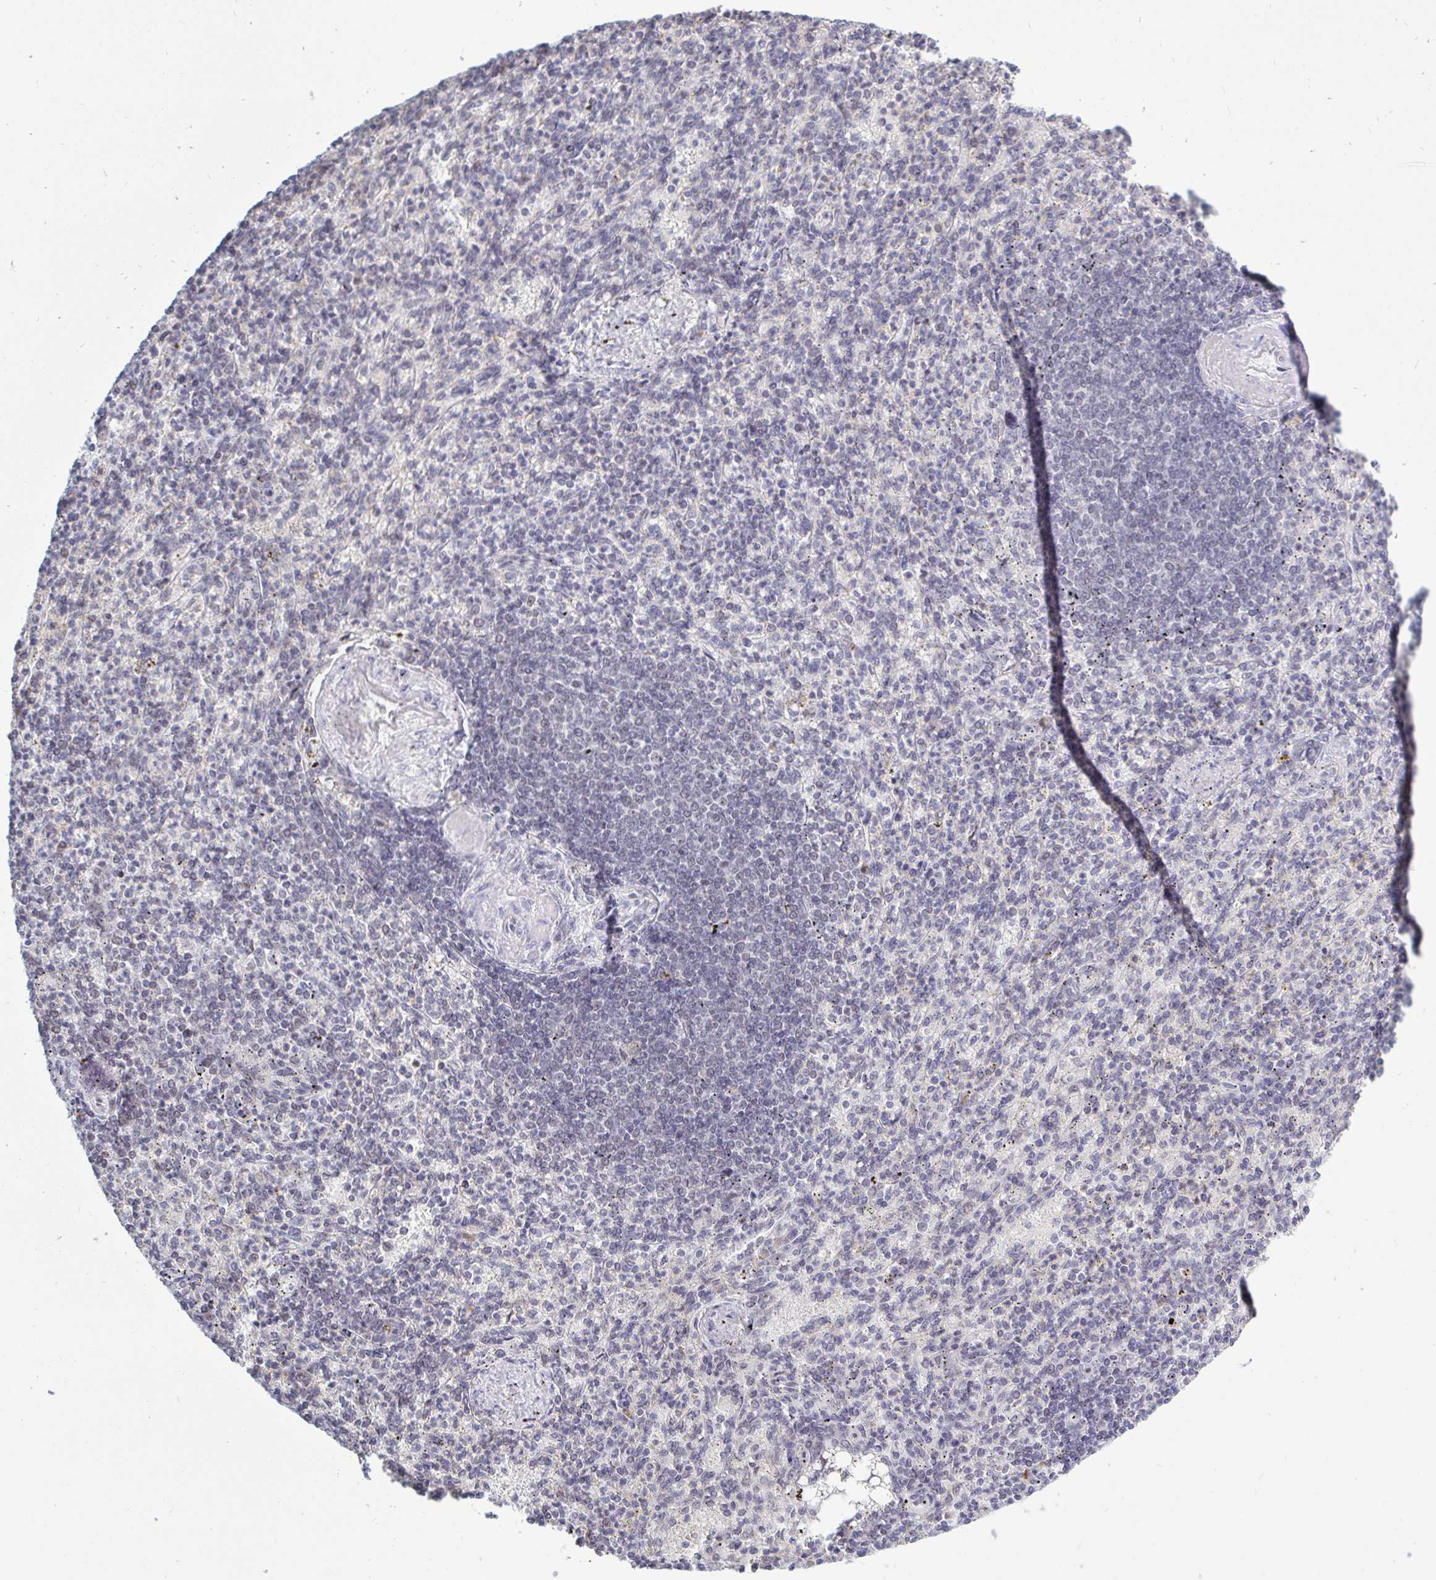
{"staining": {"intensity": "negative", "quantity": "none", "location": "none"}, "tissue": "spleen", "cell_type": "Cells in red pulp", "image_type": "normal", "snomed": [{"axis": "morphology", "description": "Normal tissue, NOS"}, {"axis": "topography", "description": "Spleen"}], "caption": "This micrograph is of normal spleen stained with immunohistochemistry to label a protein in brown with the nuclei are counter-stained blue. There is no expression in cells in red pulp. Brightfield microscopy of immunohistochemistry (IHC) stained with DAB (brown) and hematoxylin (blue), captured at high magnification.", "gene": "TRIP12", "patient": {"sex": "female", "age": 74}}